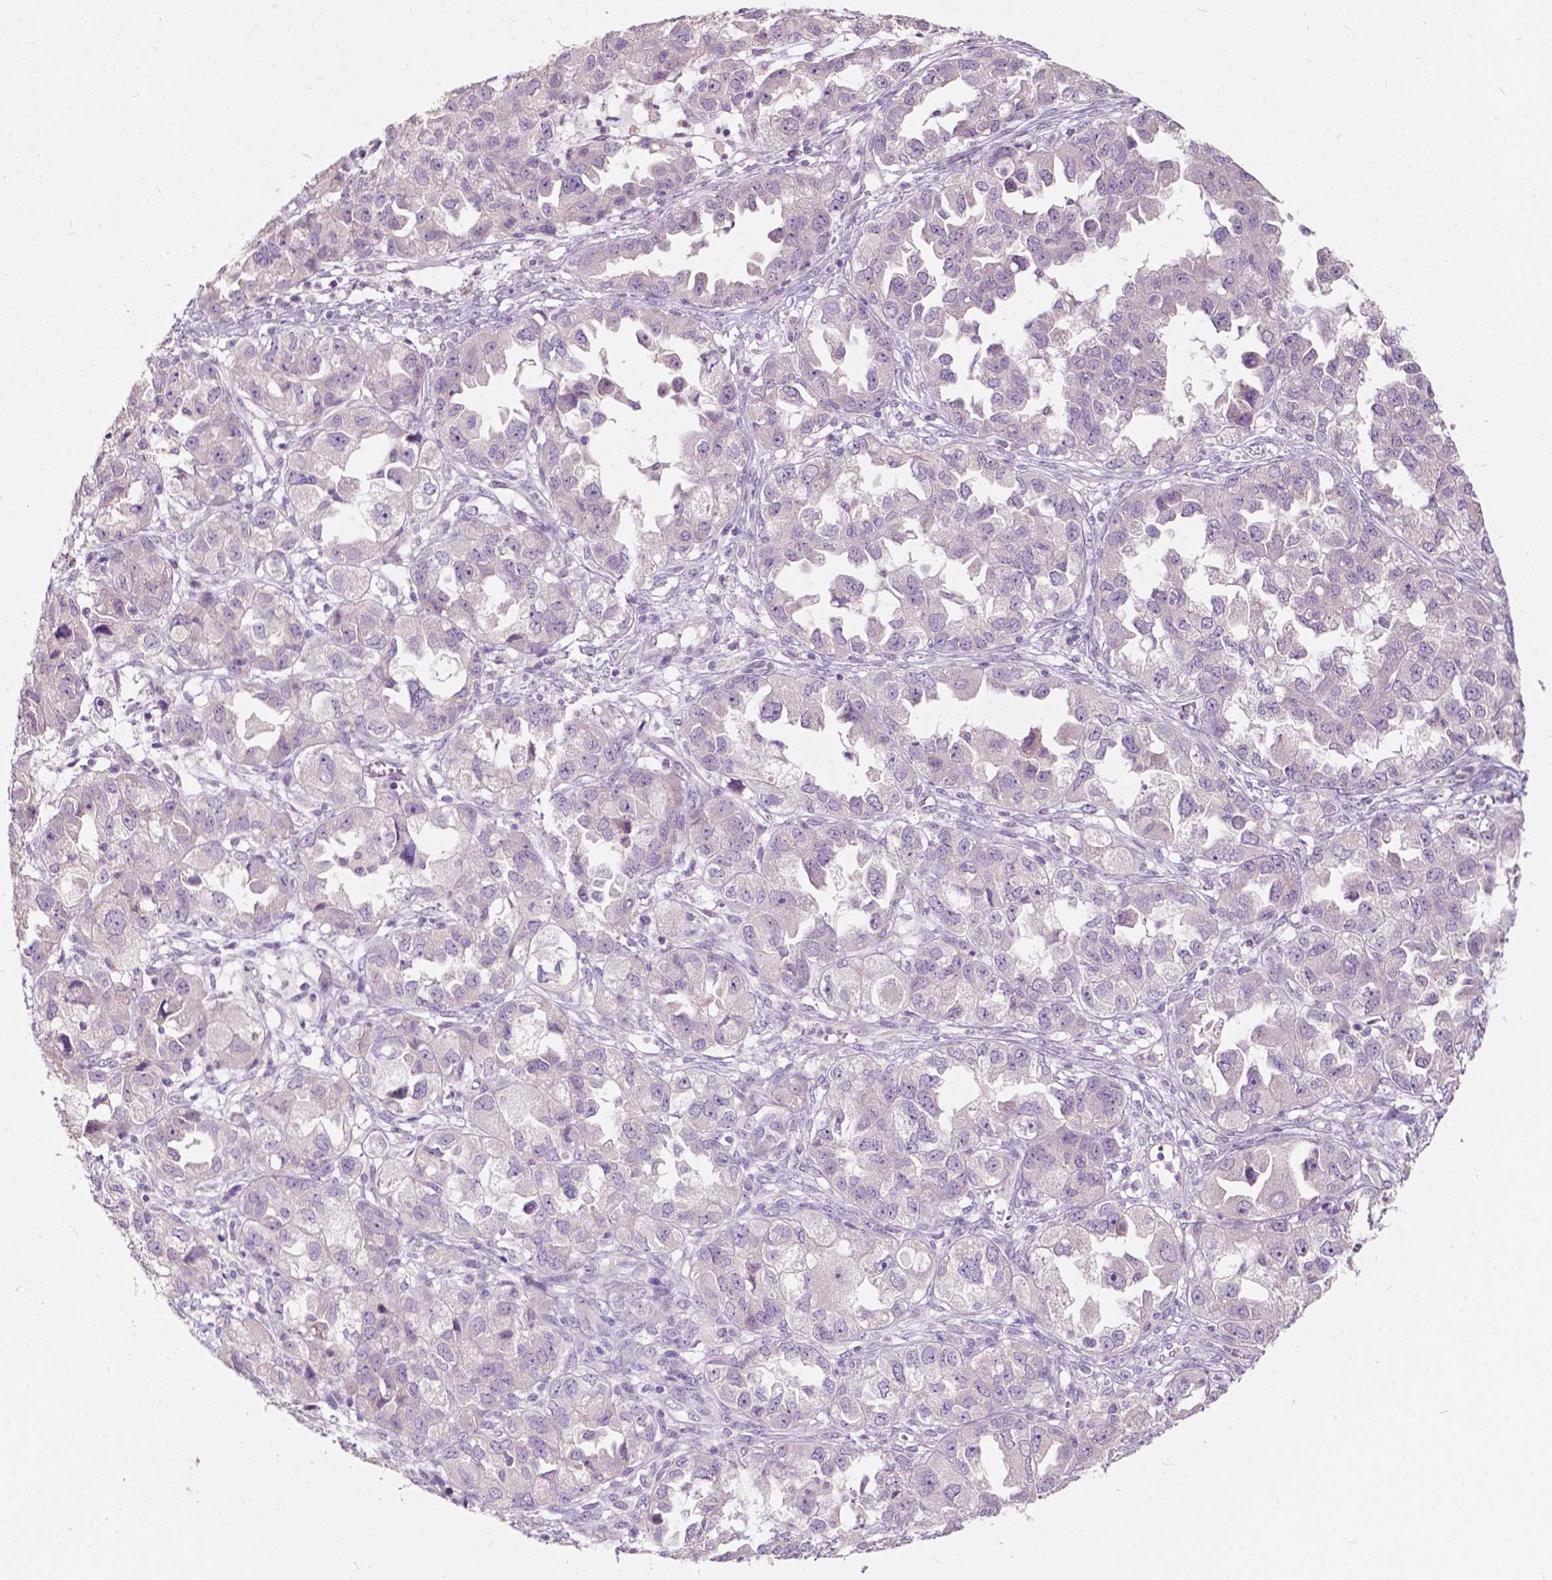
{"staining": {"intensity": "negative", "quantity": "none", "location": "none"}, "tissue": "ovarian cancer", "cell_type": "Tumor cells", "image_type": "cancer", "snomed": [{"axis": "morphology", "description": "Cystadenocarcinoma, serous, NOS"}, {"axis": "topography", "description": "Ovary"}], "caption": "DAB immunohistochemical staining of ovarian cancer (serous cystadenocarcinoma) reveals no significant expression in tumor cells.", "gene": "TM6SF2", "patient": {"sex": "female", "age": 84}}